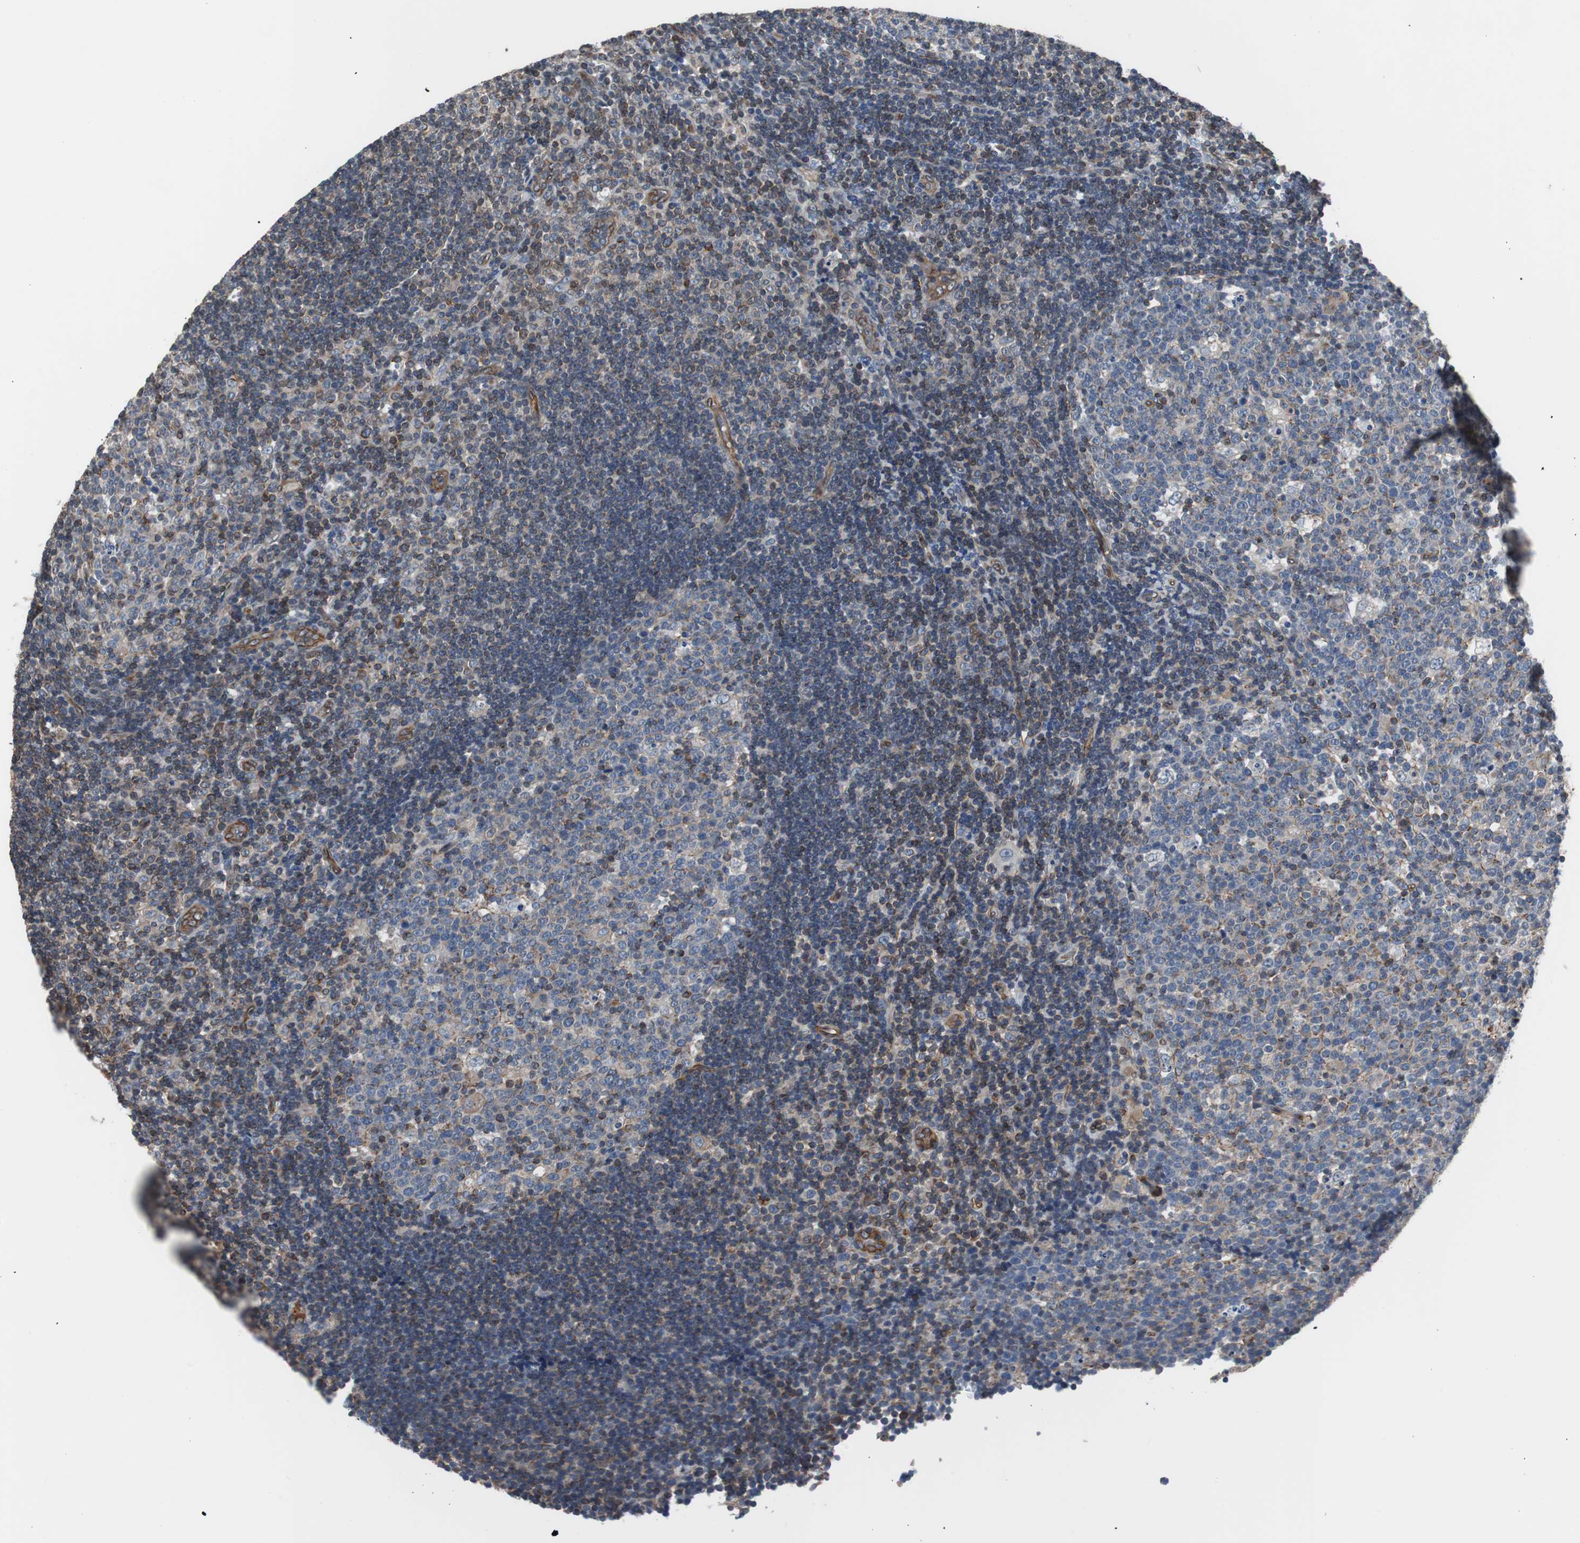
{"staining": {"intensity": "weak", "quantity": "<25%", "location": "cytoplasmic/membranous"}, "tissue": "lymph node", "cell_type": "Germinal center cells", "image_type": "normal", "snomed": [{"axis": "morphology", "description": "Normal tissue, NOS"}, {"axis": "topography", "description": "Lymph node"}, {"axis": "topography", "description": "Salivary gland"}], "caption": "Immunohistochemistry of benign human lymph node exhibits no staining in germinal center cells. (DAB immunohistochemistry visualized using brightfield microscopy, high magnification).", "gene": "KIF3B", "patient": {"sex": "male", "age": 8}}